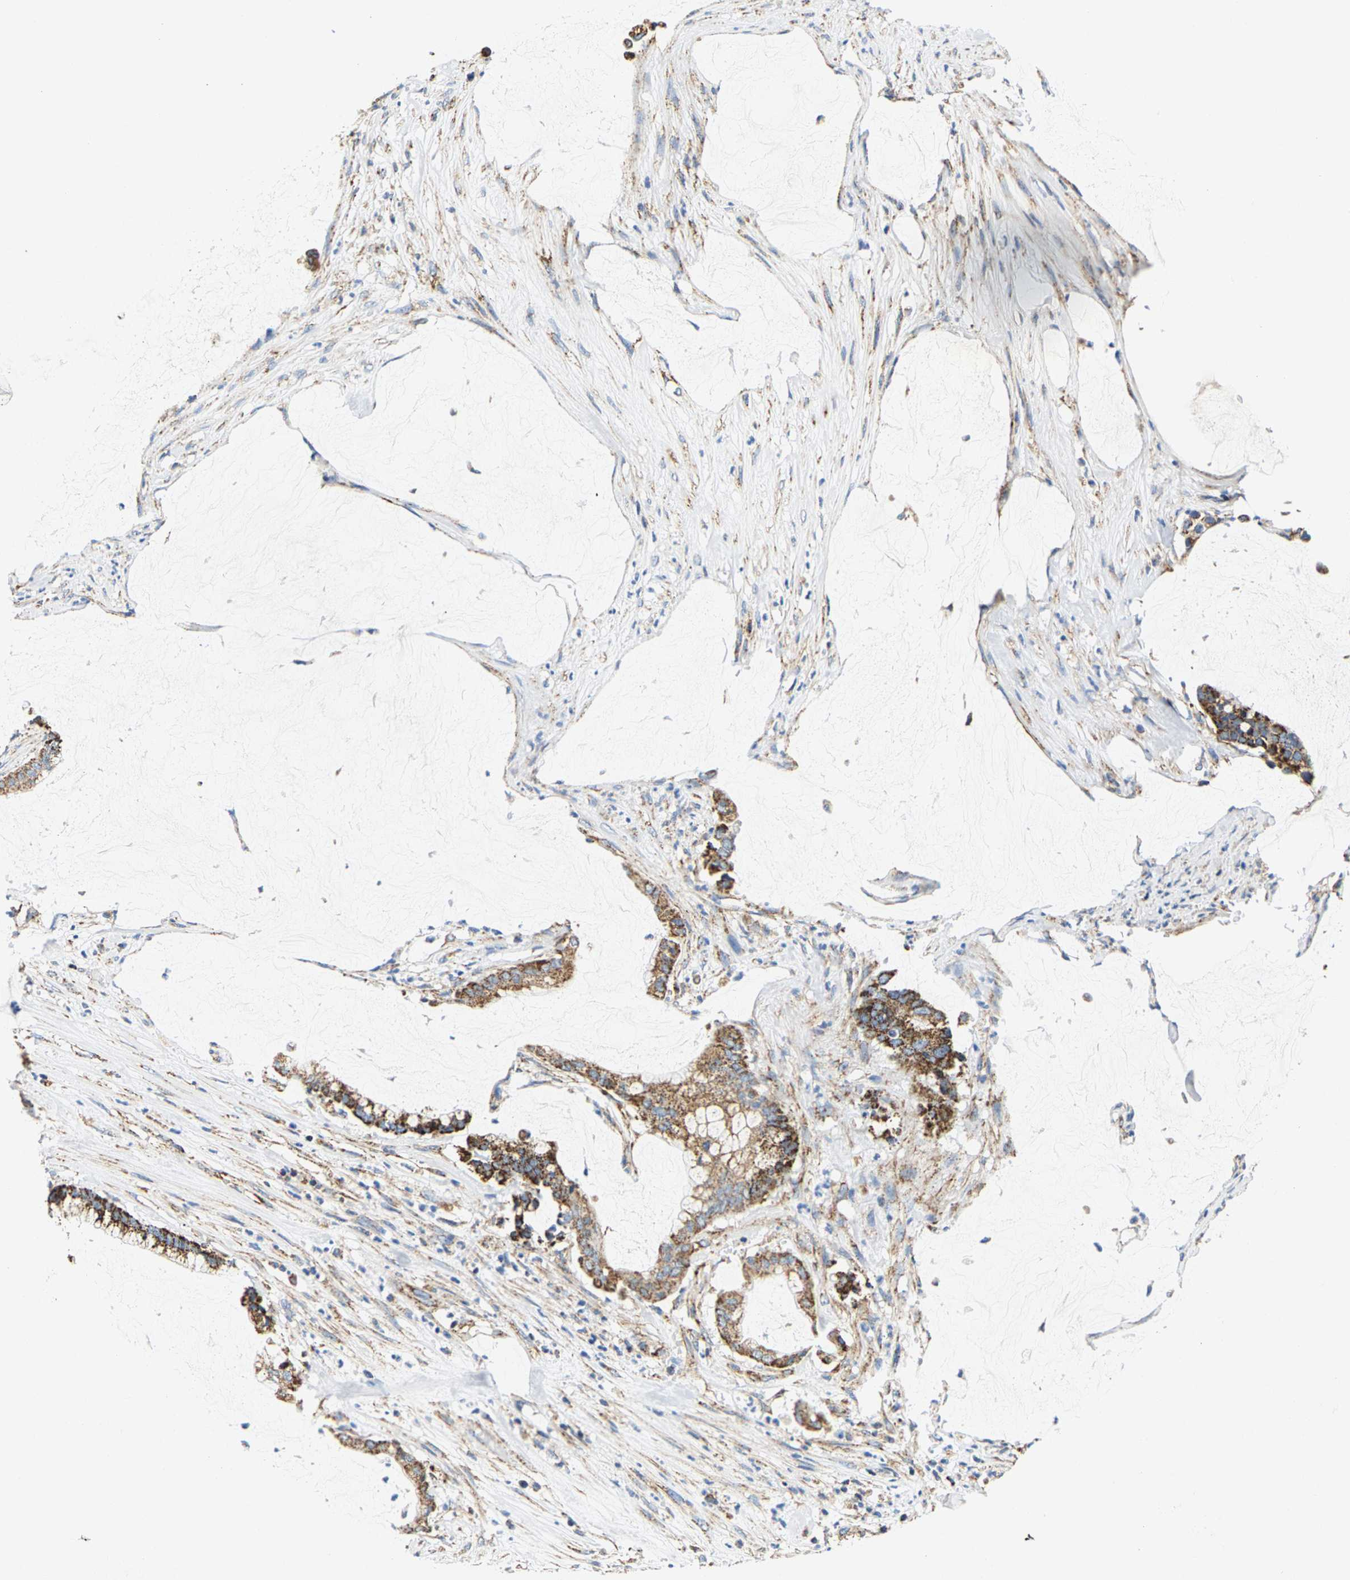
{"staining": {"intensity": "moderate", "quantity": ">75%", "location": "cytoplasmic/membranous"}, "tissue": "pancreatic cancer", "cell_type": "Tumor cells", "image_type": "cancer", "snomed": [{"axis": "morphology", "description": "Adenocarcinoma, NOS"}, {"axis": "topography", "description": "Pancreas"}], "caption": "Protein staining by immunohistochemistry (IHC) shows moderate cytoplasmic/membranous staining in approximately >75% of tumor cells in adenocarcinoma (pancreatic).", "gene": "SHMT2", "patient": {"sex": "male", "age": 41}}